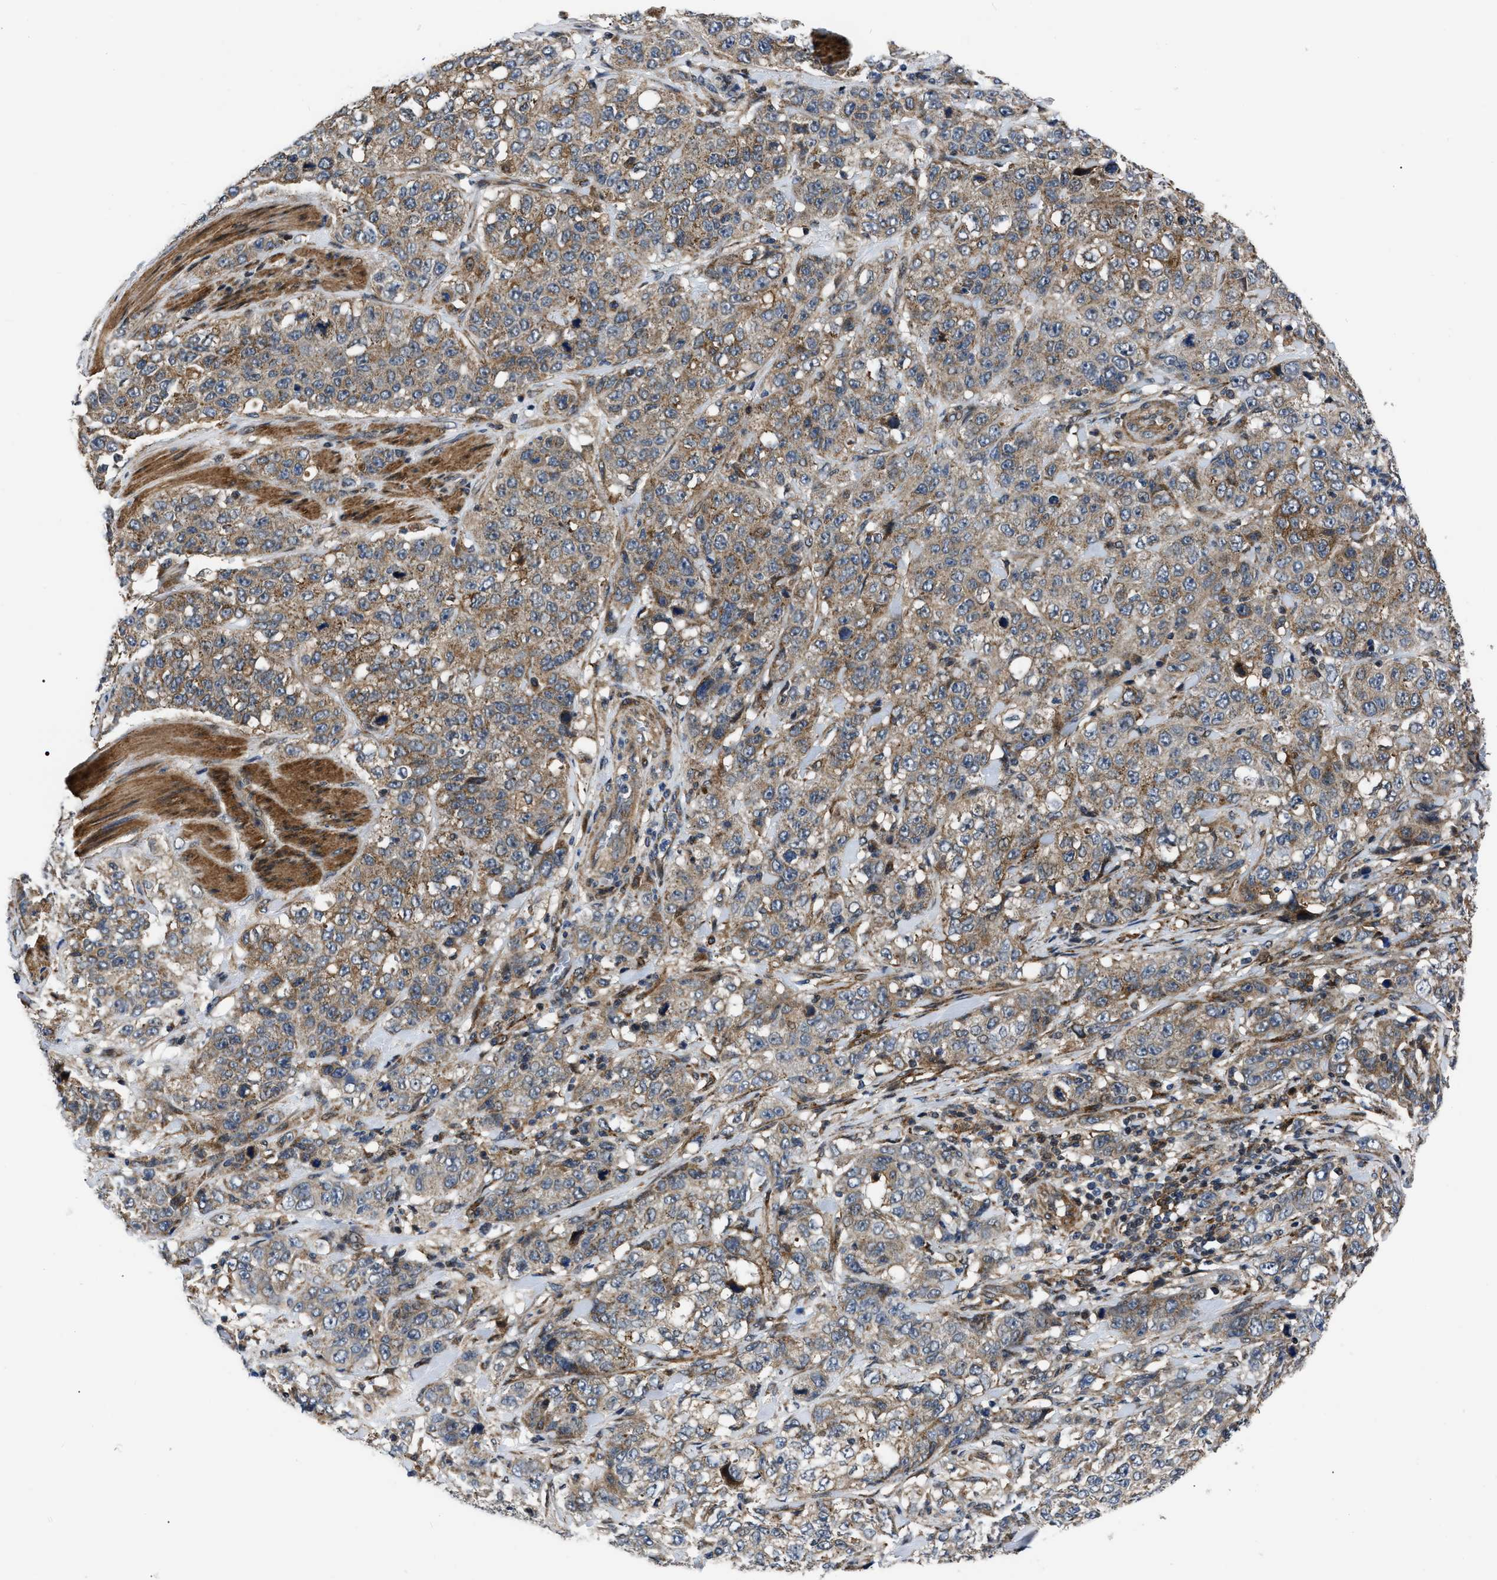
{"staining": {"intensity": "moderate", "quantity": ">75%", "location": "cytoplasmic/membranous"}, "tissue": "stomach cancer", "cell_type": "Tumor cells", "image_type": "cancer", "snomed": [{"axis": "morphology", "description": "Adenocarcinoma, NOS"}, {"axis": "topography", "description": "Stomach"}], "caption": "Protein staining demonstrates moderate cytoplasmic/membranous staining in approximately >75% of tumor cells in stomach cancer (adenocarcinoma).", "gene": "PPWD1", "patient": {"sex": "male", "age": 48}}